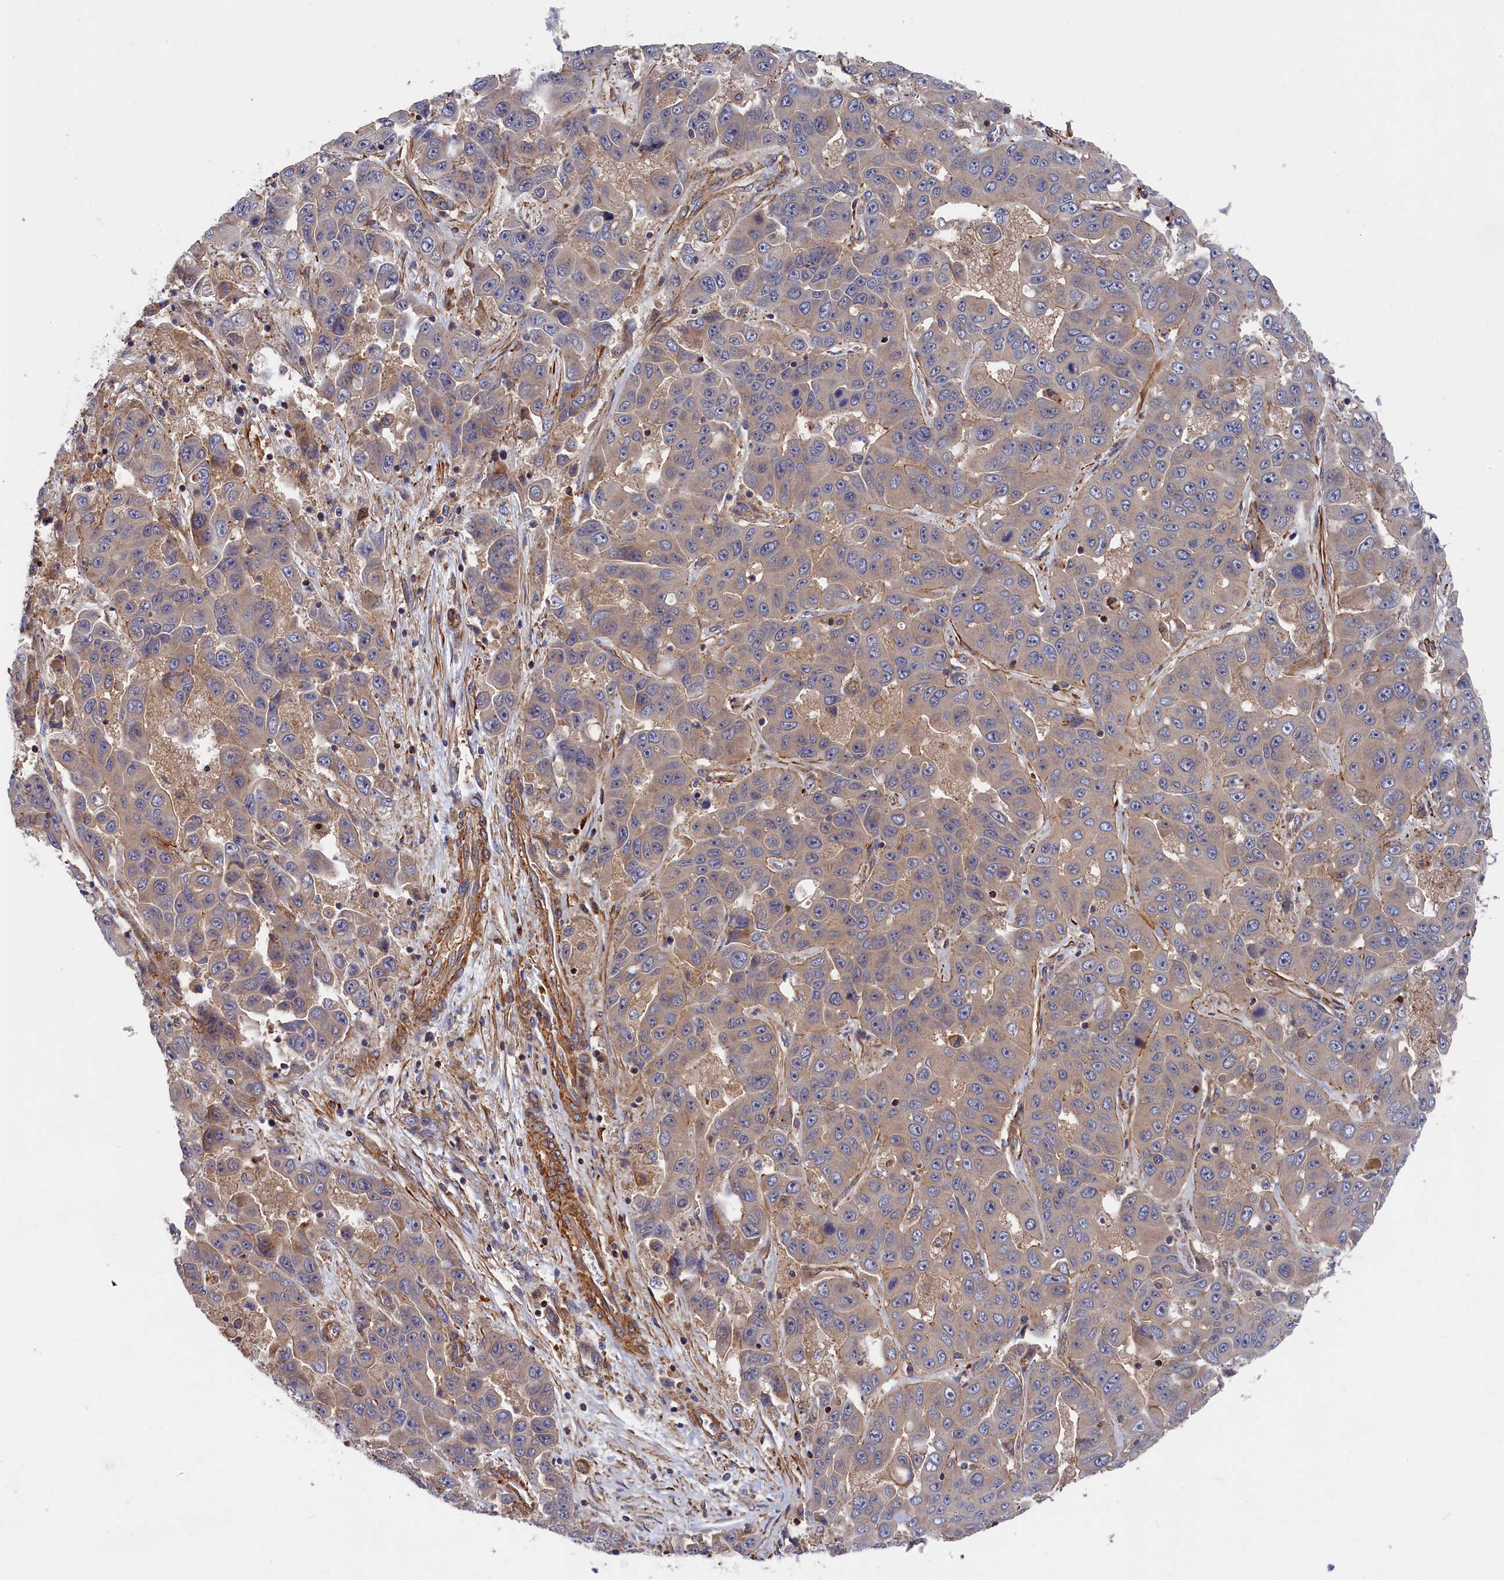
{"staining": {"intensity": "weak", "quantity": "25%-75%", "location": "cytoplasmic/membranous"}, "tissue": "liver cancer", "cell_type": "Tumor cells", "image_type": "cancer", "snomed": [{"axis": "morphology", "description": "Cholangiocarcinoma"}, {"axis": "topography", "description": "Liver"}], "caption": "A high-resolution image shows immunohistochemistry staining of liver cancer (cholangiocarcinoma), which displays weak cytoplasmic/membranous staining in approximately 25%-75% of tumor cells. Nuclei are stained in blue.", "gene": "LDHD", "patient": {"sex": "female", "age": 52}}